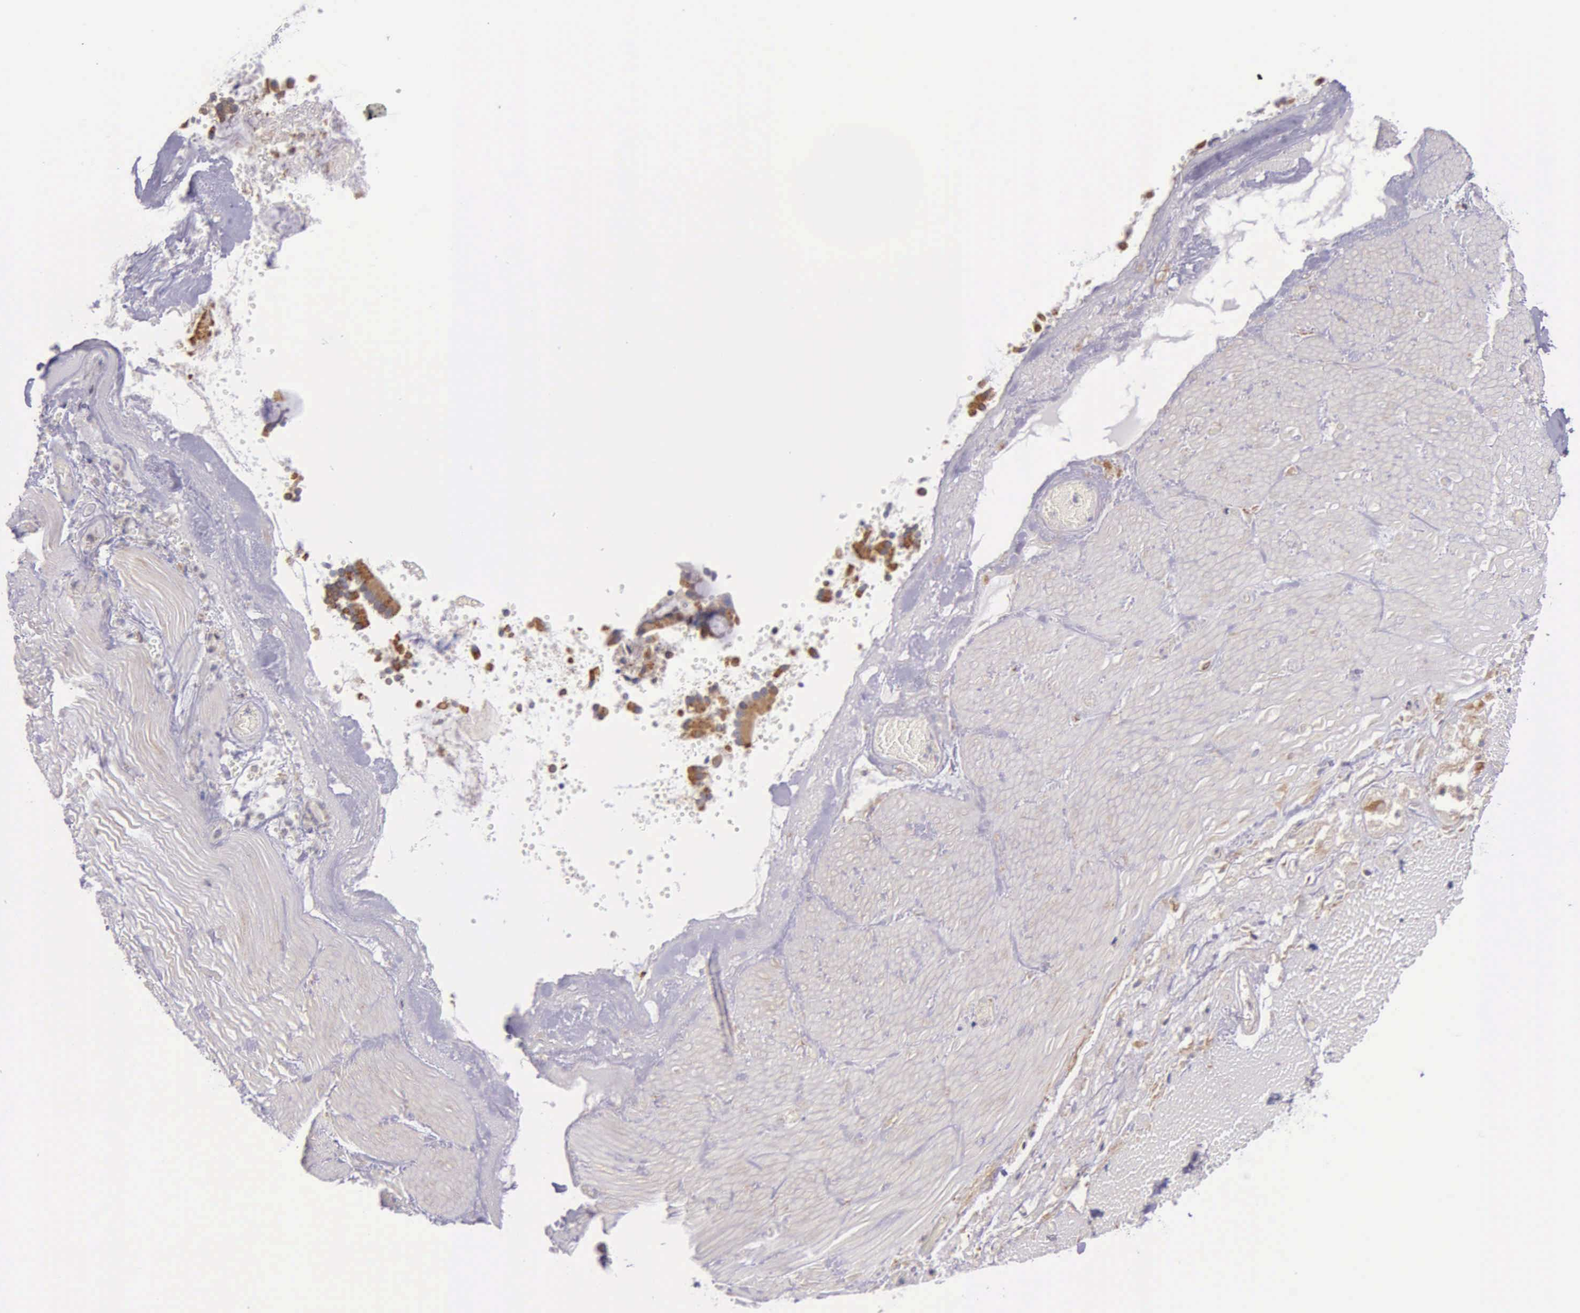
{"staining": {"intensity": "negative", "quantity": "none", "location": "none"}, "tissue": "smooth muscle", "cell_type": "Smooth muscle cells", "image_type": "normal", "snomed": [{"axis": "morphology", "description": "Normal tissue, NOS"}, {"axis": "topography", "description": "Duodenum"}], "caption": "A high-resolution micrograph shows immunohistochemistry staining of unremarkable smooth muscle, which demonstrates no significant positivity in smooth muscle cells.", "gene": "CTAGE15", "patient": {"sex": "male", "age": 63}}